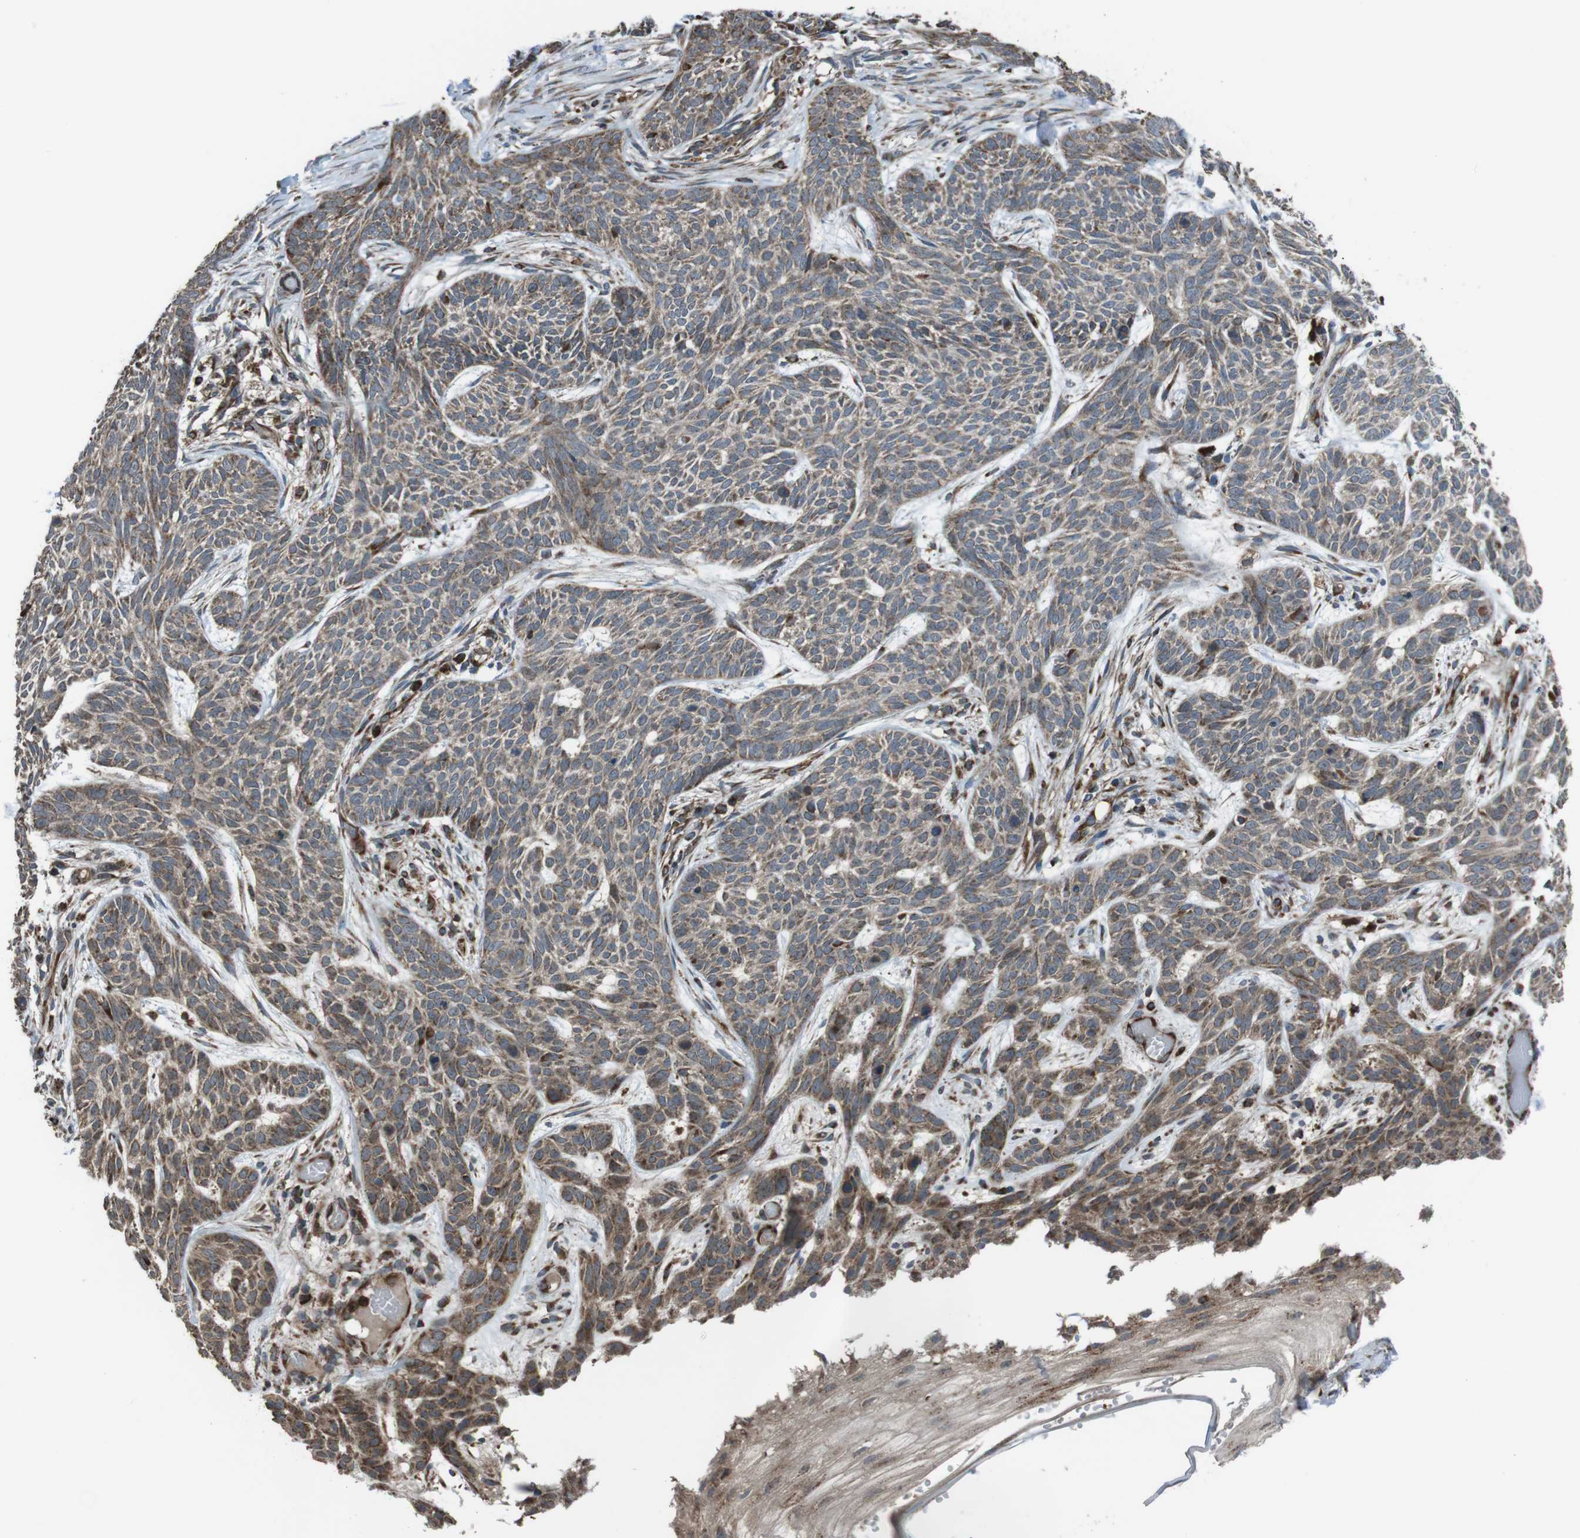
{"staining": {"intensity": "weak", "quantity": ">75%", "location": "cytoplasmic/membranous"}, "tissue": "skin cancer", "cell_type": "Tumor cells", "image_type": "cancer", "snomed": [{"axis": "morphology", "description": "Basal cell carcinoma"}, {"axis": "topography", "description": "Skin"}], "caption": "The micrograph demonstrates staining of skin cancer (basal cell carcinoma), revealing weak cytoplasmic/membranous protein staining (brown color) within tumor cells. Nuclei are stained in blue.", "gene": "GIMAP8", "patient": {"sex": "female", "age": 59}}